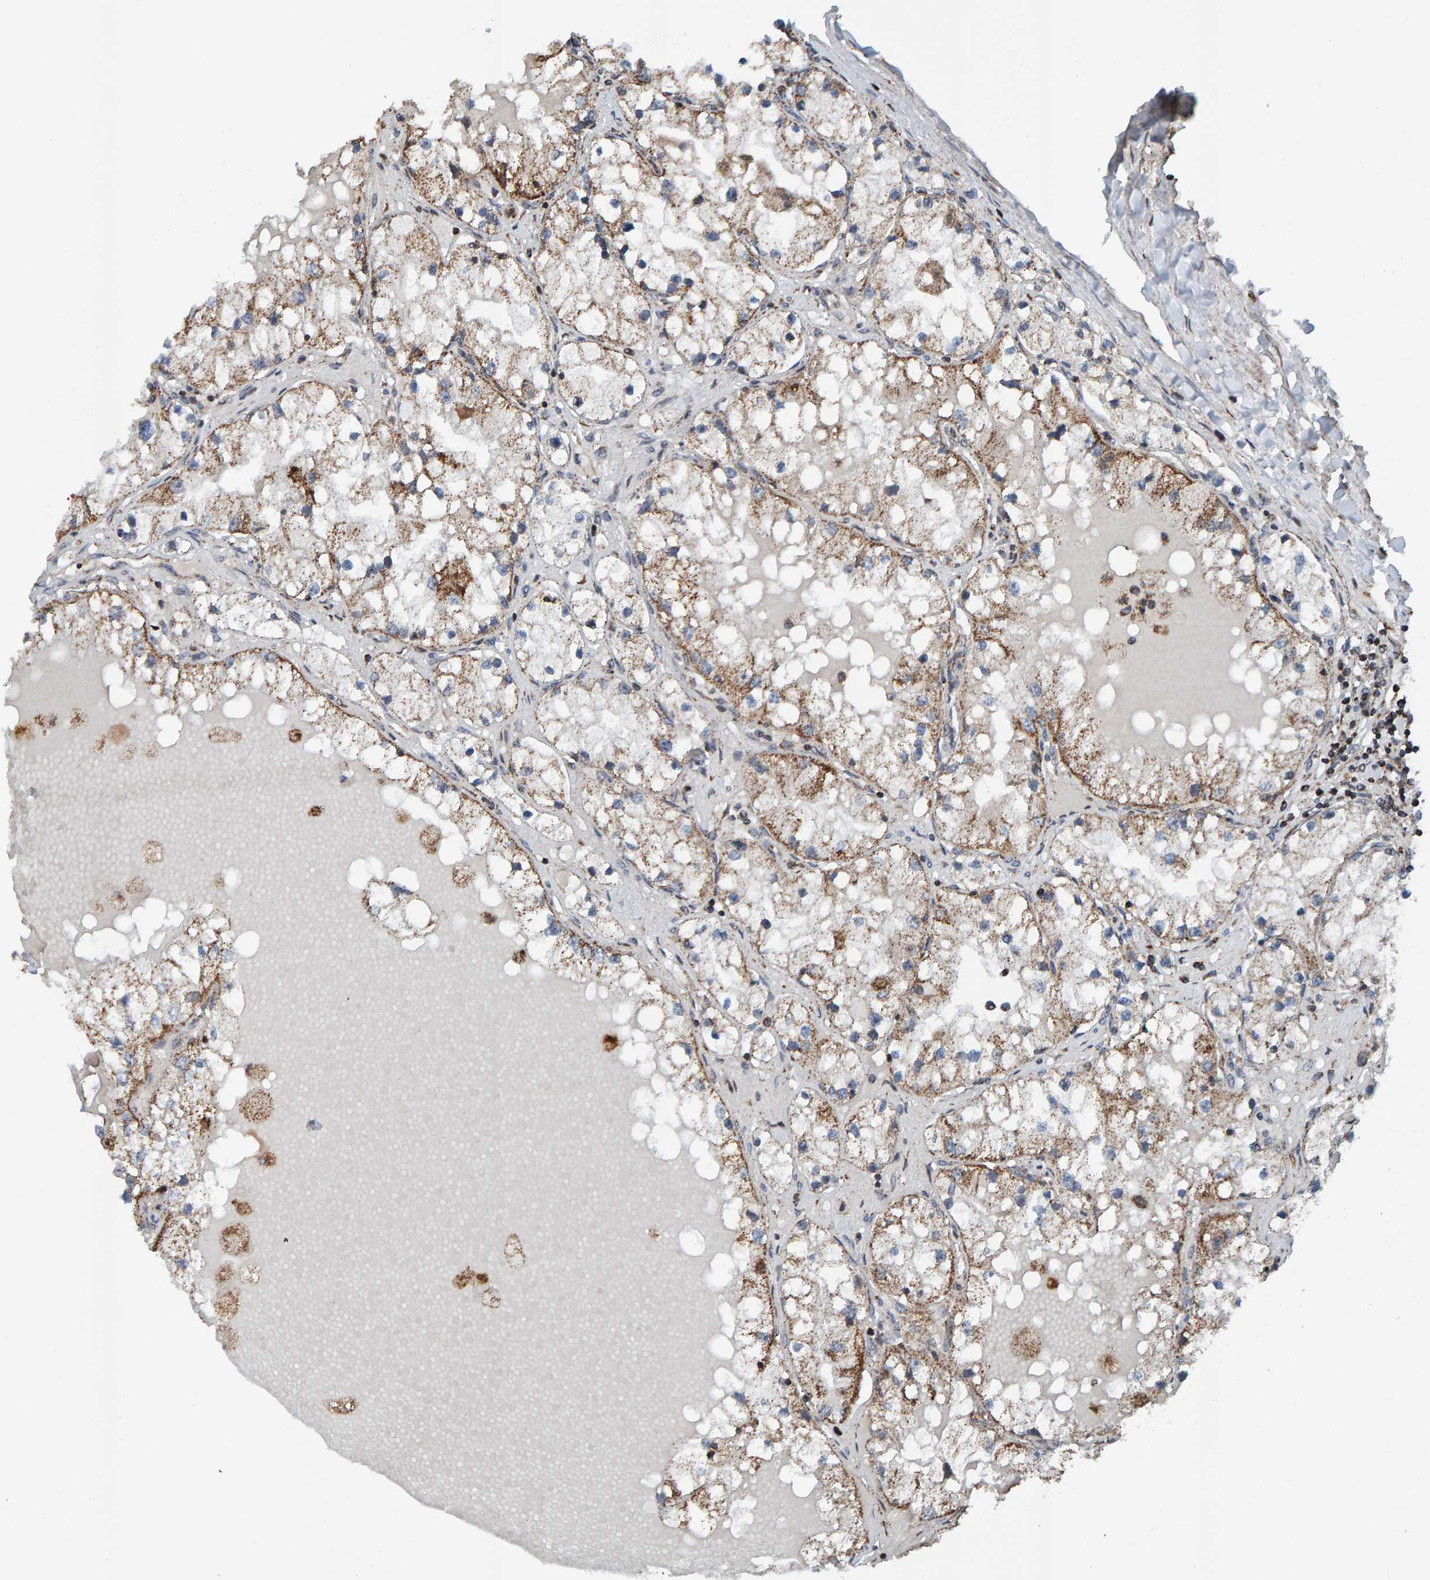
{"staining": {"intensity": "moderate", "quantity": "25%-75%", "location": "cytoplasmic/membranous"}, "tissue": "renal cancer", "cell_type": "Tumor cells", "image_type": "cancer", "snomed": [{"axis": "morphology", "description": "Adenocarcinoma, NOS"}, {"axis": "topography", "description": "Kidney"}], "caption": "High-magnification brightfield microscopy of adenocarcinoma (renal) stained with DAB (brown) and counterstained with hematoxylin (blue). tumor cells exhibit moderate cytoplasmic/membranous staining is identified in about25%-75% of cells. (Stains: DAB (3,3'-diaminobenzidine) in brown, nuclei in blue, Microscopy: brightfield microscopy at high magnification).", "gene": "ZNF48", "patient": {"sex": "male", "age": 68}}